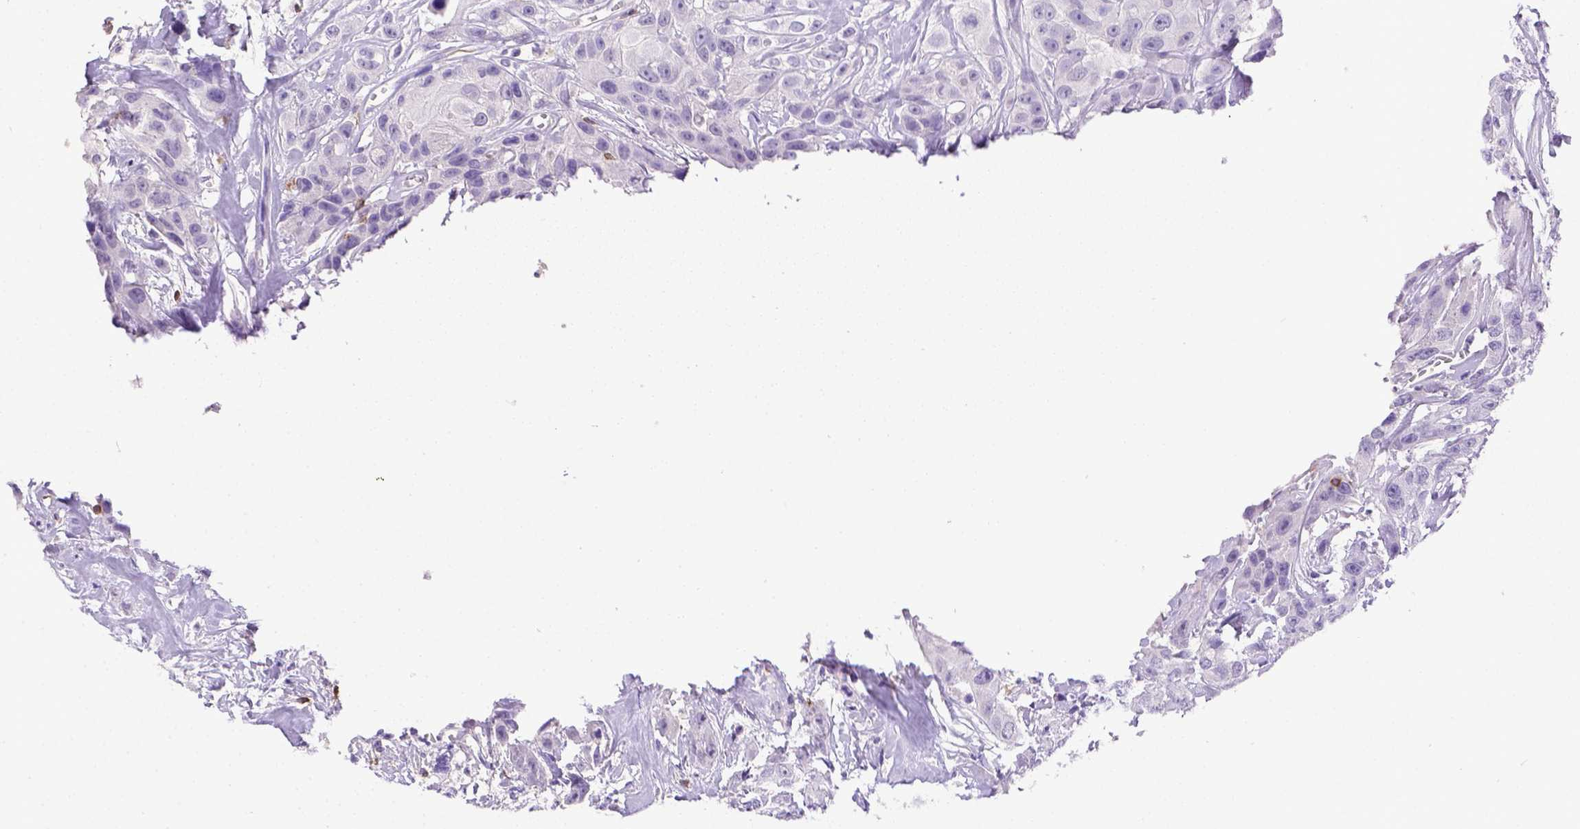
{"staining": {"intensity": "negative", "quantity": "none", "location": "none"}, "tissue": "head and neck cancer", "cell_type": "Tumor cells", "image_type": "cancer", "snomed": [{"axis": "morphology", "description": "Squamous cell carcinoma, NOS"}, {"axis": "topography", "description": "Head-Neck"}], "caption": "Tumor cells show no significant protein expression in head and neck squamous cell carcinoma.", "gene": "CD3E", "patient": {"sex": "male", "age": 57}}